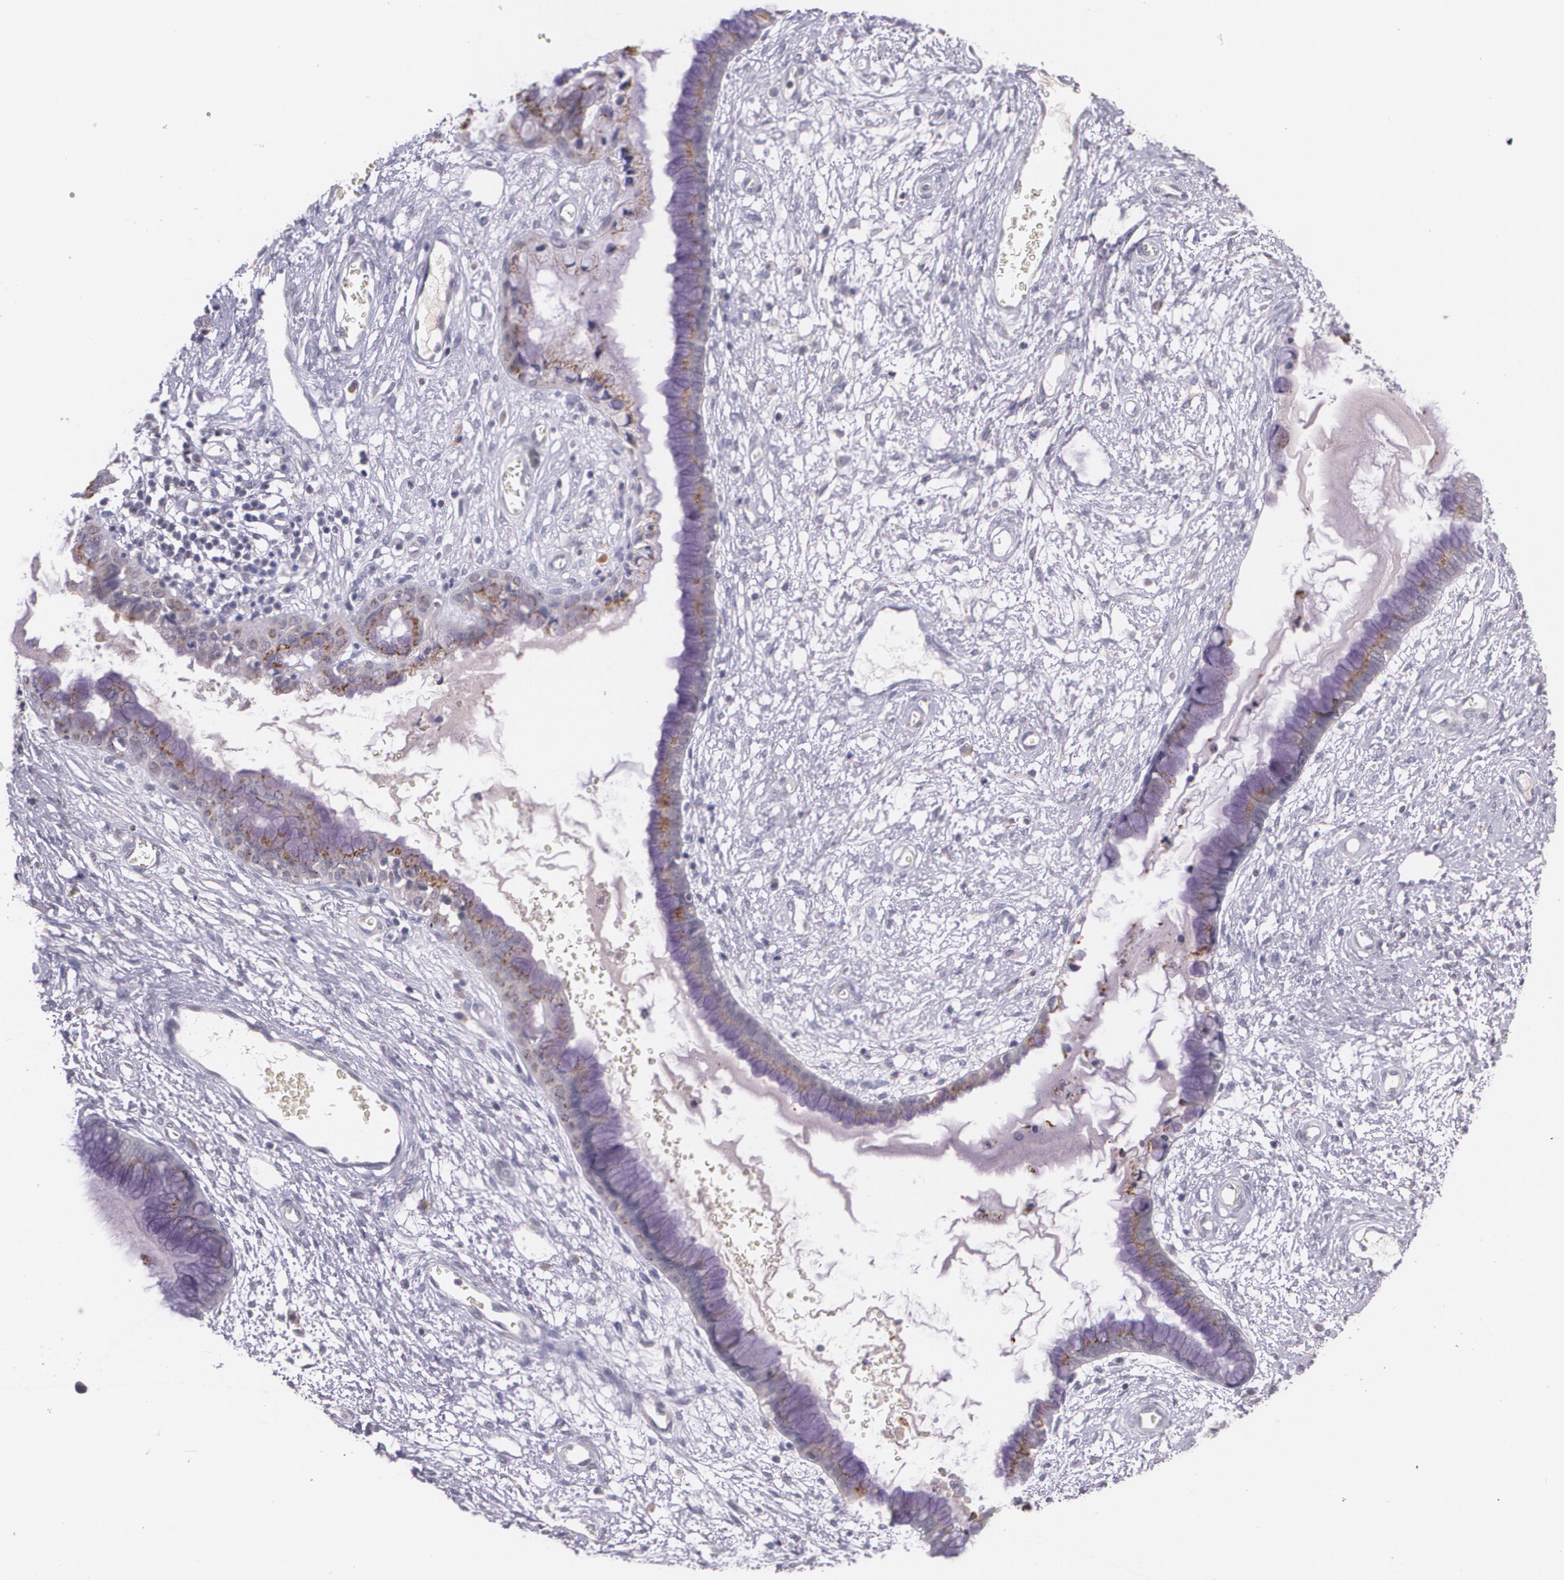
{"staining": {"intensity": "moderate", "quantity": ">75%", "location": "cytoplasmic/membranous"}, "tissue": "cervix", "cell_type": "Glandular cells", "image_type": "normal", "snomed": [{"axis": "morphology", "description": "Normal tissue, NOS"}, {"axis": "topography", "description": "Cervix"}], "caption": "Immunohistochemistry staining of unremarkable cervix, which displays medium levels of moderate cytoplasmic/membranous expression in approximately >75% of glandular cells indicating moderate cytoplasmic/membranous protein expression. The staining was performed using DAB (brown) for protein detection and nuclei were counterstained in hematoxylin (blue).", "gene": "TM4SF1", "patient": {"sex": "female", "age": 55}}